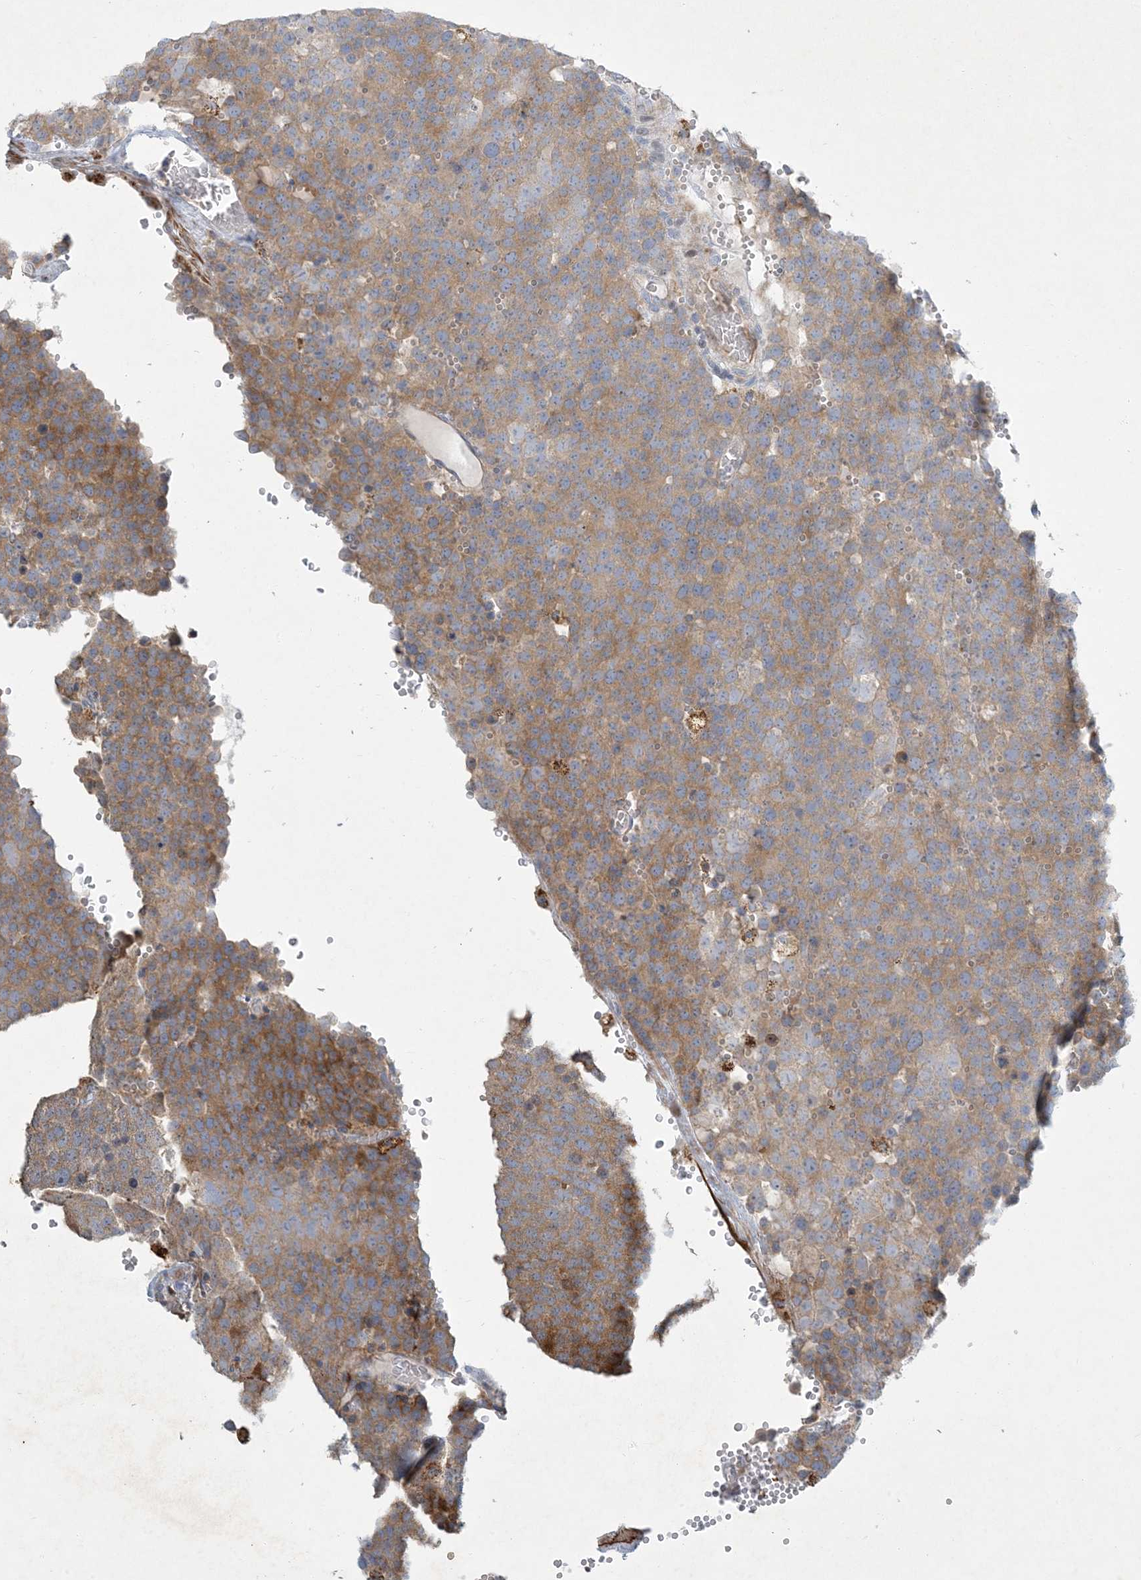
{"staining": {"intensity": "moderate", "quantity": ">75%", "location": "cytoplasmic/membranous"}, "tissue": "testis cancer", "cell_type": "Tumor cells", "image_type": "cancer", "snomed": [{"axis": "morphology", "description": "Seminoma, NOS"}, {"axis": "topography", "description": "Testis"}], "caption": "This micrograph reveals IHC staining of human testis cancer, with medium moderate cytoplasmic/membranous positivity in about >75% of tumor cells.", "gene": "LTN1", "patient": {"sex": "male", "age": 71}}